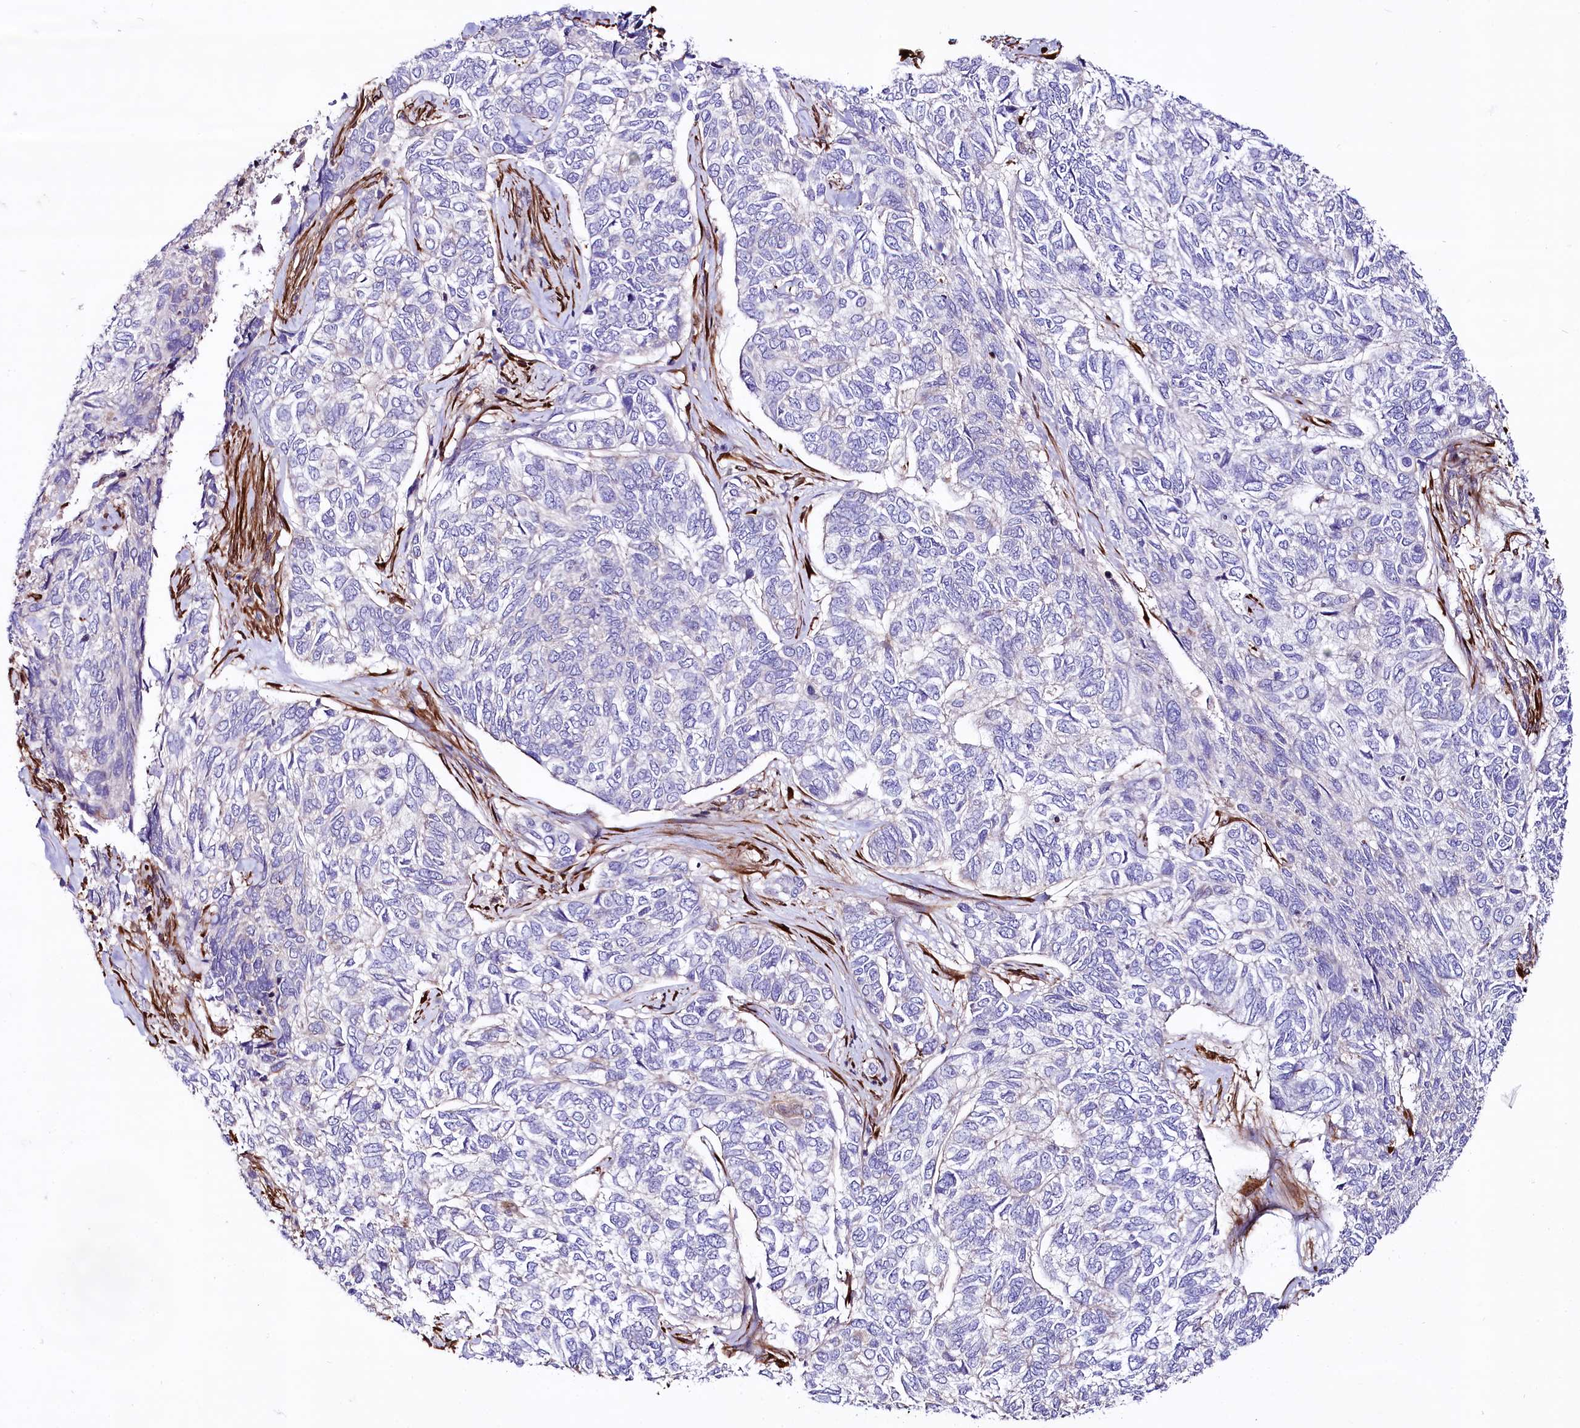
{"staining": {"intensity": "negative", "quantity": "none", "location": "none"}, "tissue": "skin cancer", "cell_type": "Tumor cells", "image_type": "cancer", "snomed": [{"axis": "morphology", "description": "Basal cell carcinoma"}, {"axis": "topography", "description": "Skin"}], "caption": "This micrograph is of skin cancer stained with immunohistochemistry (IHC) to label a protein in brown with the nuclei are counter-stained blue. There is no expression in tumor cells. Nuclei are stained in blue.", "gene": "FCHSD2", "patient": {"sex": "female", "age": 65}}